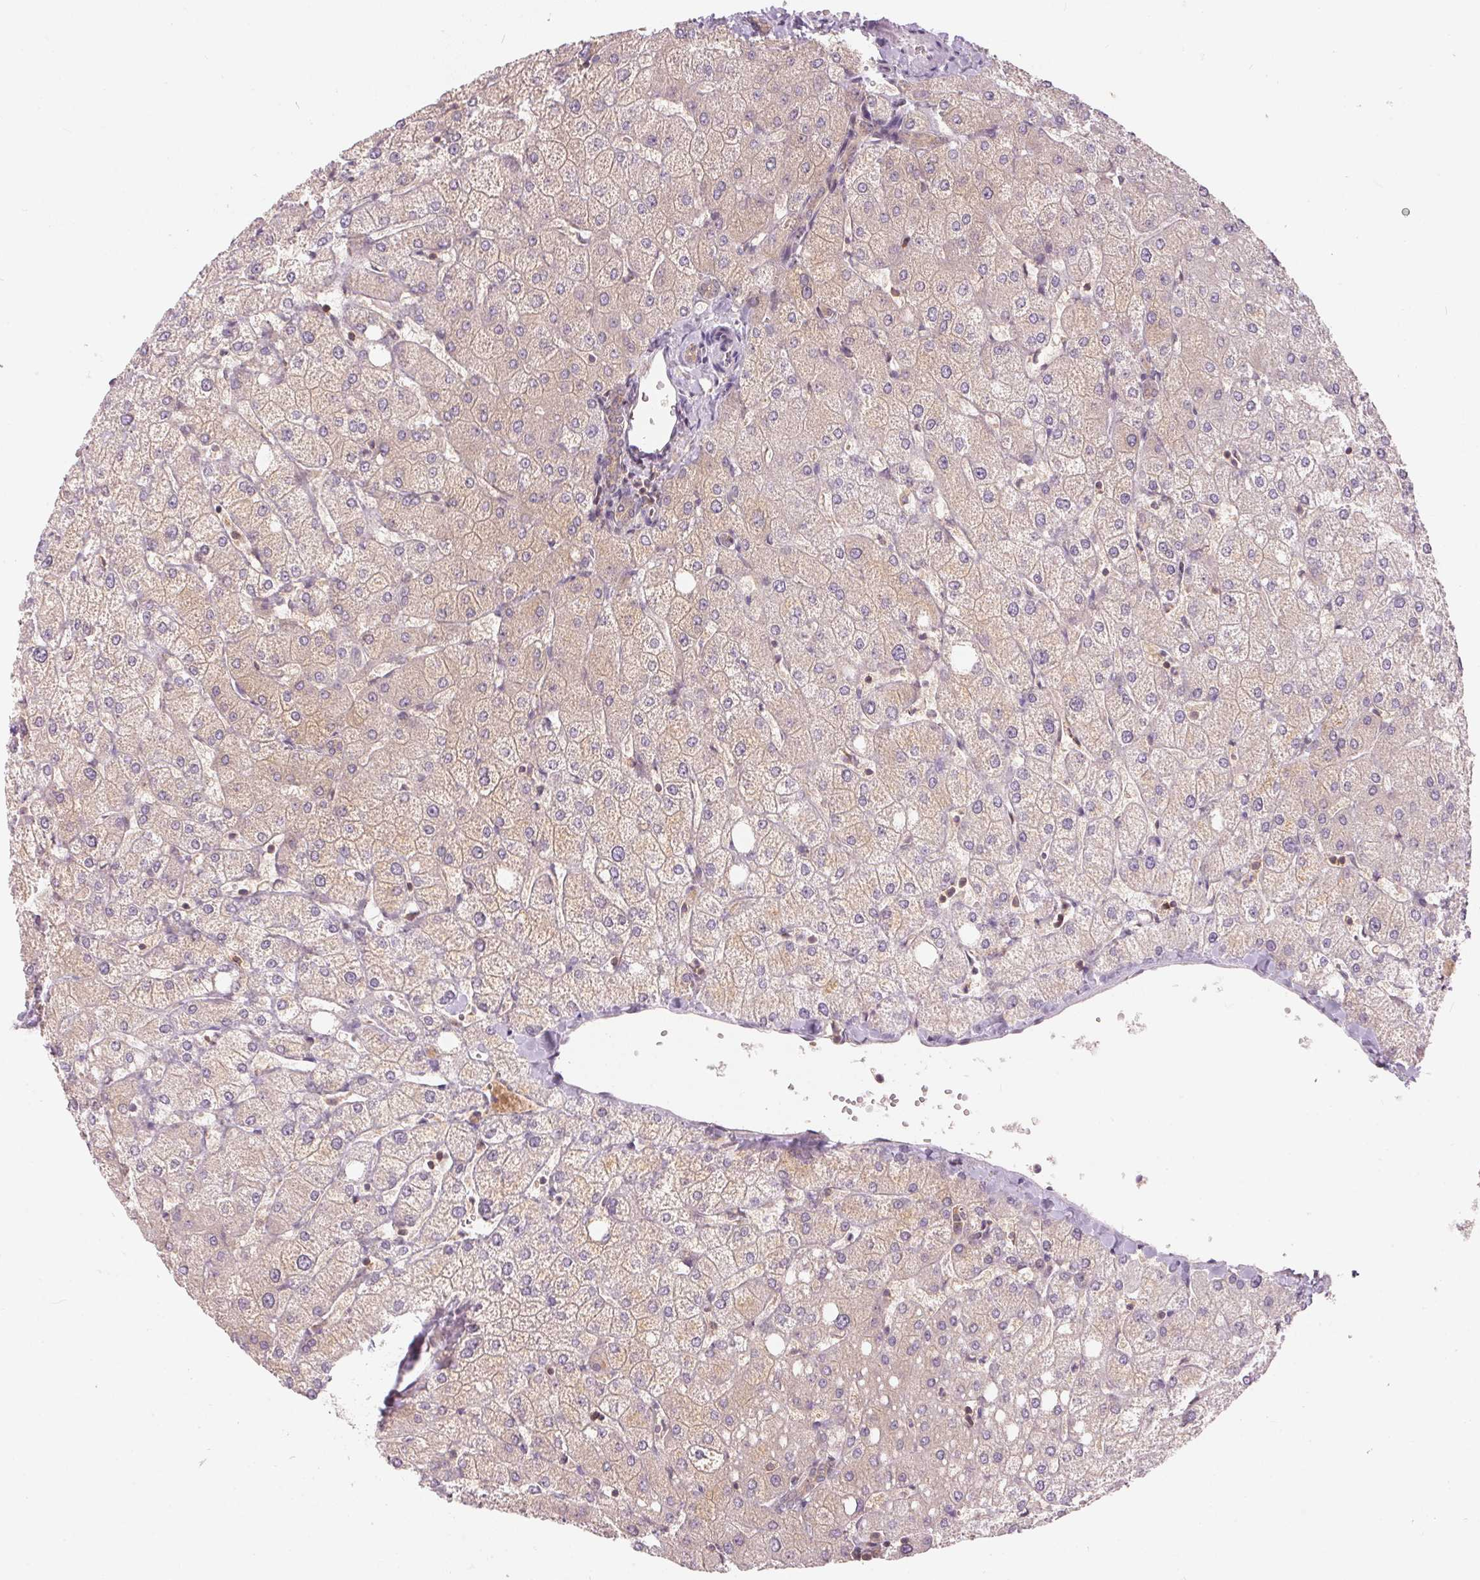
{"staining": {"intensity": "weak", "quantity": "<25%", "location": "cytoplasmic/membranous"}, "tissue": "liver", "cell_type": "Cholangiocytes", "image_type": "normal", "snomed": [{"axis": "morphology", "description": "Normal tissue, NOS"}, {"axis": "topography", "description": "Liver"}], "caption": "The micrograph exhibits no staining of cholangiocytes in benign liver. Brightfield microscopy of immunohistochemistry stained with DAB (3,3'-diaminobenzidine) (brown) and hematoxylin (blue), captured at high magnification.", "gene": "BLMH", "patient": {"sex": "female", "age": 54}}